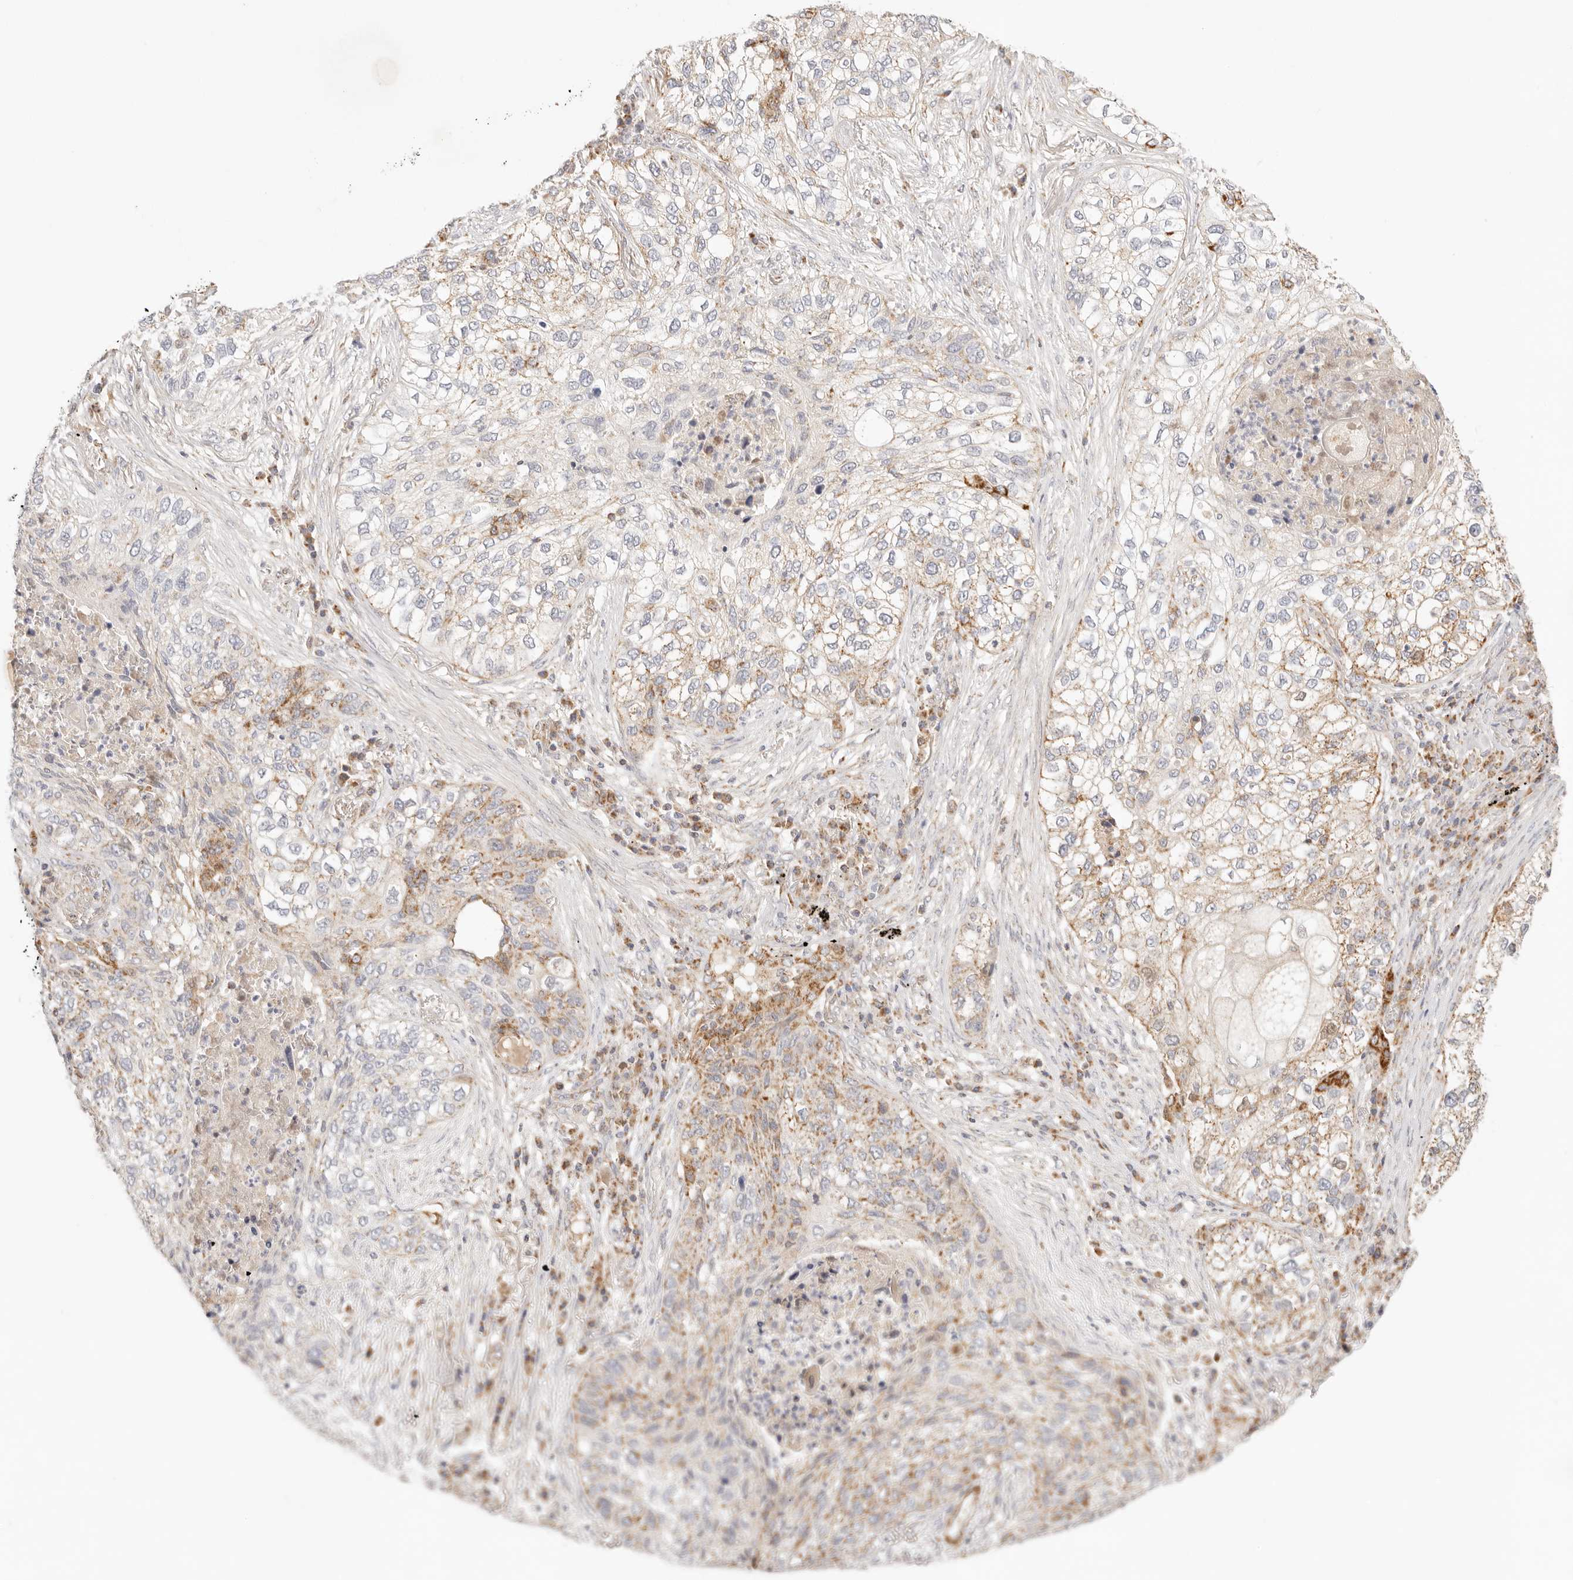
{"staining": {"intensity": "moderate", "quantity": "25%-75%", "location": "cytoplasmic/membranous"}, "tissue": "lung cancer", "cell_type": "Tumor cells", "image_type": "cancer", "snomed": [{"axis": "morphology", "description": "Squamous cell carcinoma, NOS"}, {"axis": "topography", "description": "Lung"}], "caption": "Human lung squamous cell carcinoma stained with a brown dye displays moderate cytoplasmic/membranous positive positivity in about 25%-75% of tumor cells.", "gene": "COA6", "patient": {"sex": "female", "age": 63}}